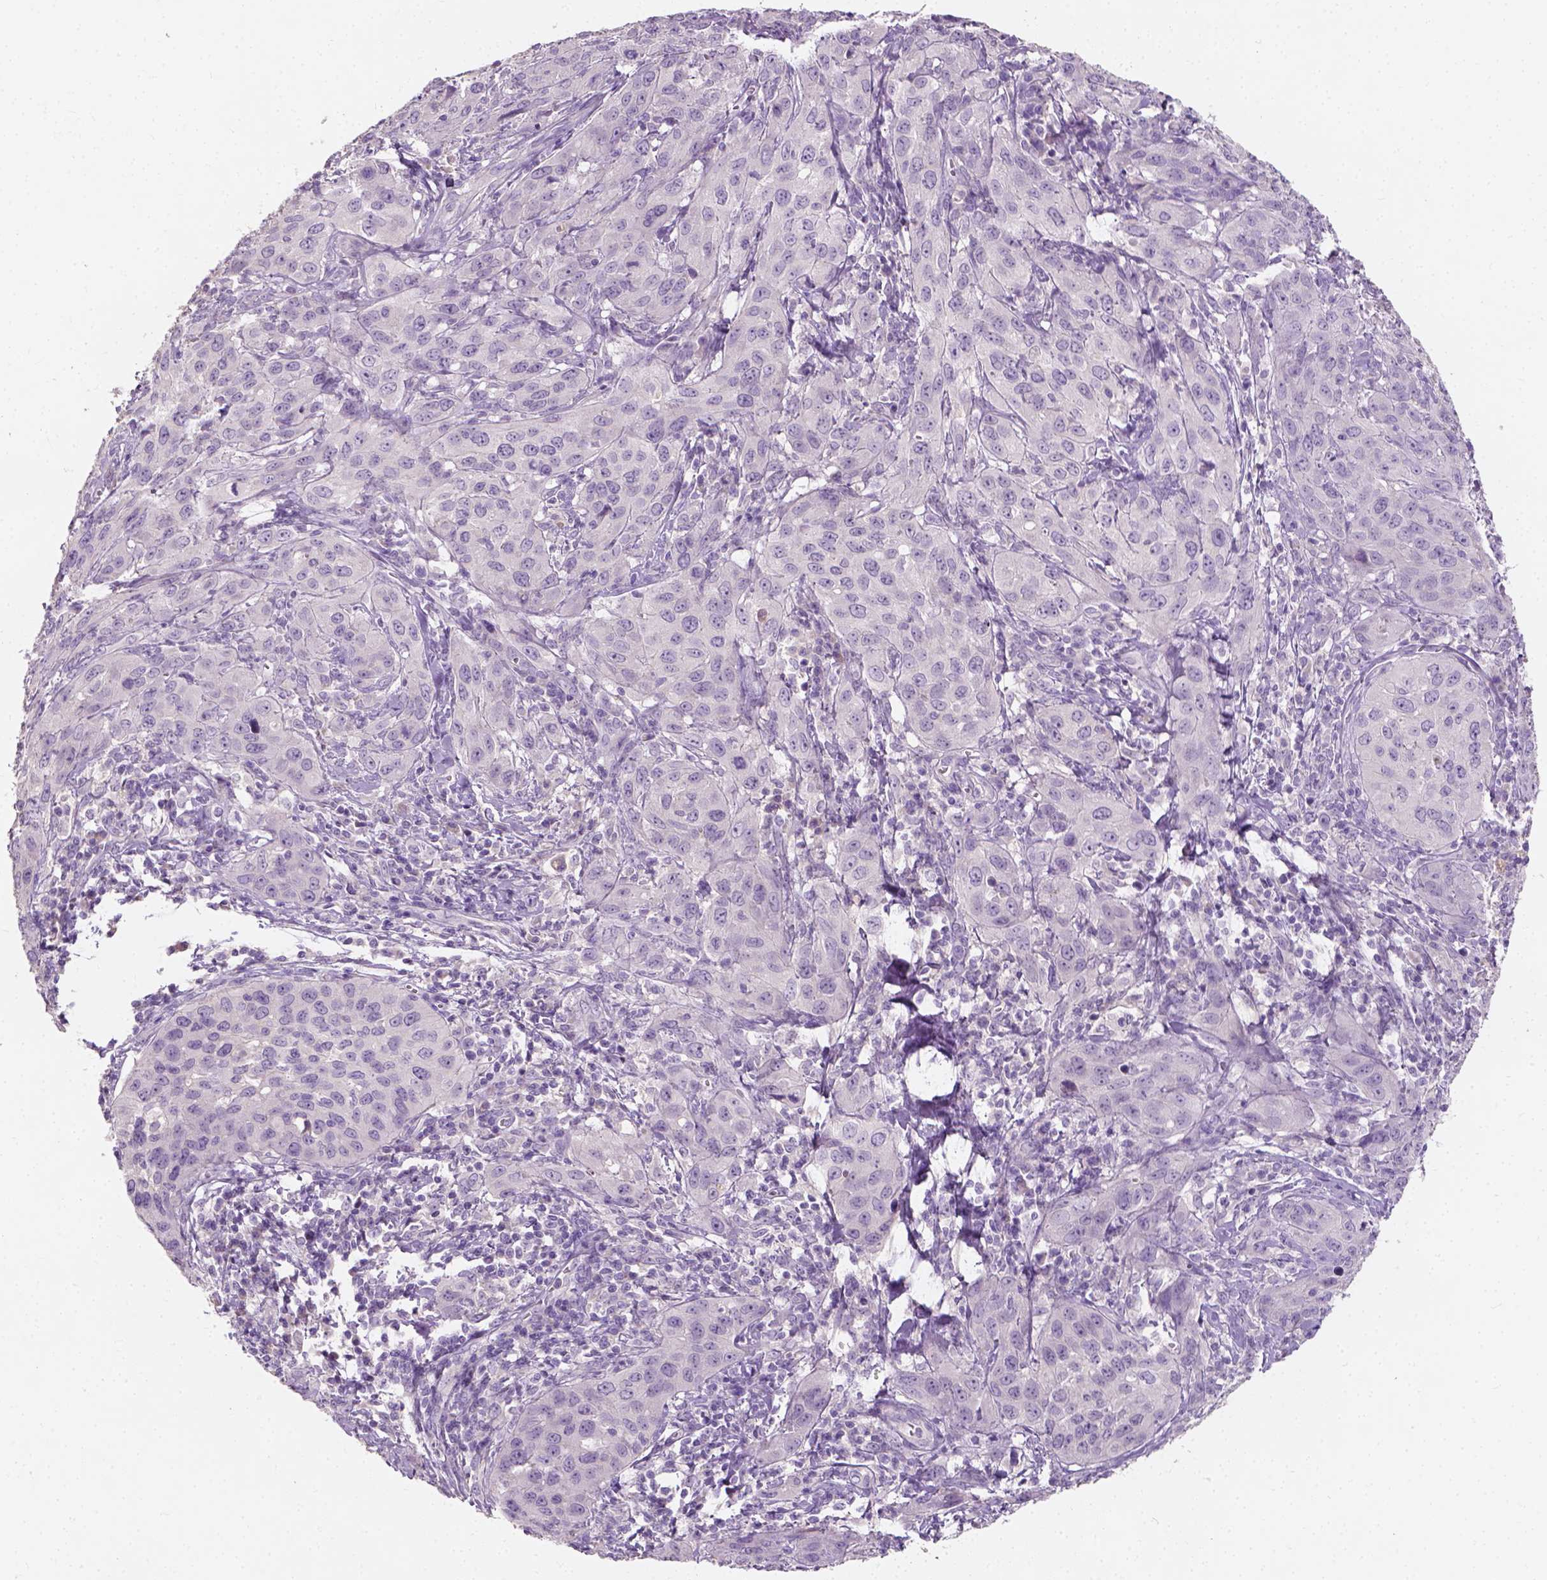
{"staining": {"intensity": "negative", "quantity": "none", "location": "none"}, "tissue": "cervical cancer", "cell_type": "Tumor cells", "image_type": "cancer", "snomed": [{"axis": "morphology", "description": "Normal tissue, NOS"}, {"axis": "morphology", "description": "Squamous cell carcinoma, NOS"}, {"axis": "topography", "description": "Cervix"}], "caption": "The immunohistochemistry histopathology image has no significant staining in tumor cells of cervical squamous cell carcinoma tissue.", "gene": "DHCR24", "patient": {"sex": "female", "age": 51}}